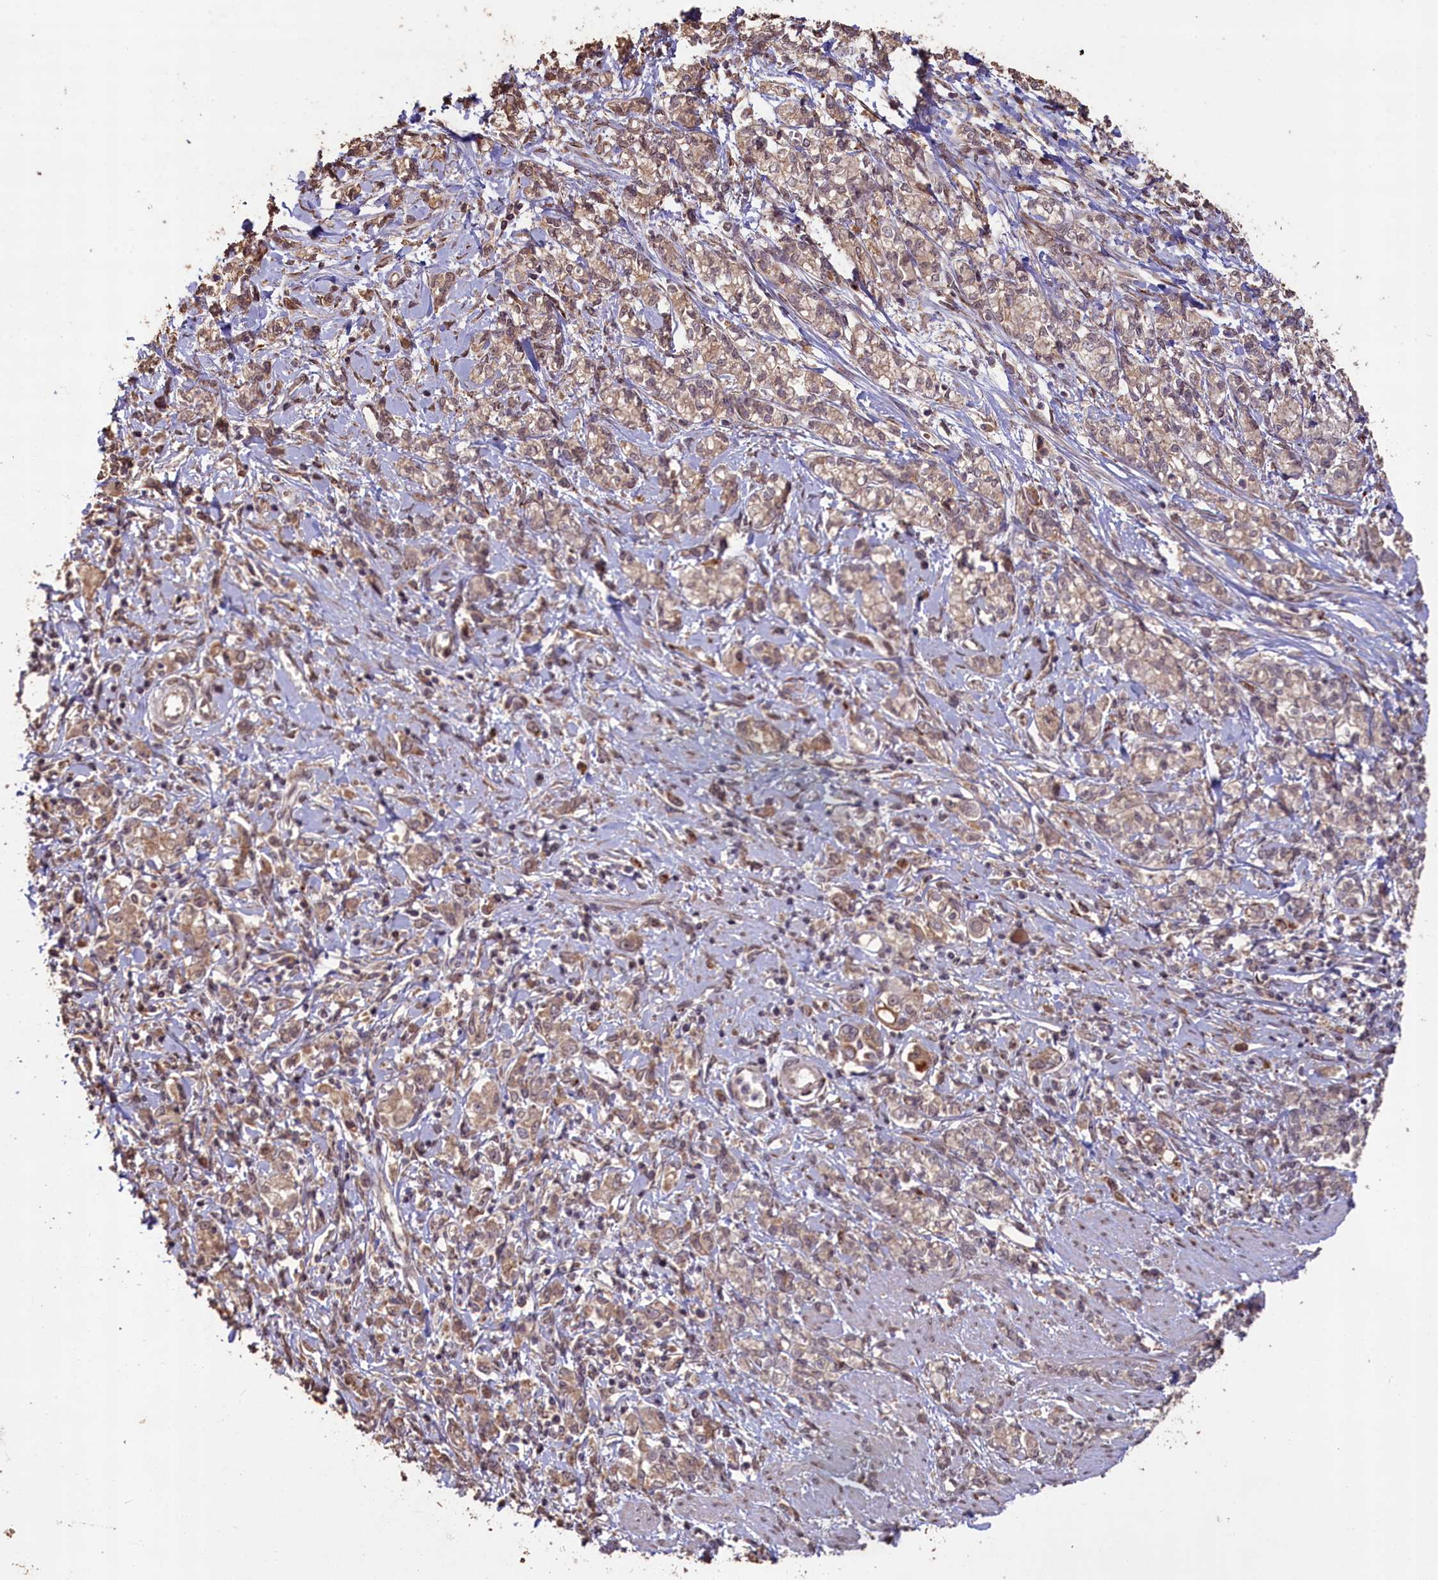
{"staining": {"intensity": "weak", "quantity": ">75%", "location": "cytoplasmic/membranous"}, "tissue": "stomach cancer", "cell_type": "Tumor cells", "image_type": "cancer", "snomed": [{"axis": "morphology", "description": "Adenocarcinoma, NOS"}, {"axis": "topography", "description": "Stomach"}], "caption": "High-magnification brightfield microscopy of stomach adenocarcinoma stained with DAB (3,3'-diaminobenzidine) (brown) and counterstained with hematoxylin (blue). tumor cells exhibit weak cytoplasmic/membranous positivity is seen in about>75% of cells.", "gene": "SLC38A7", "patient": {"sex": "female", "age": 76}}